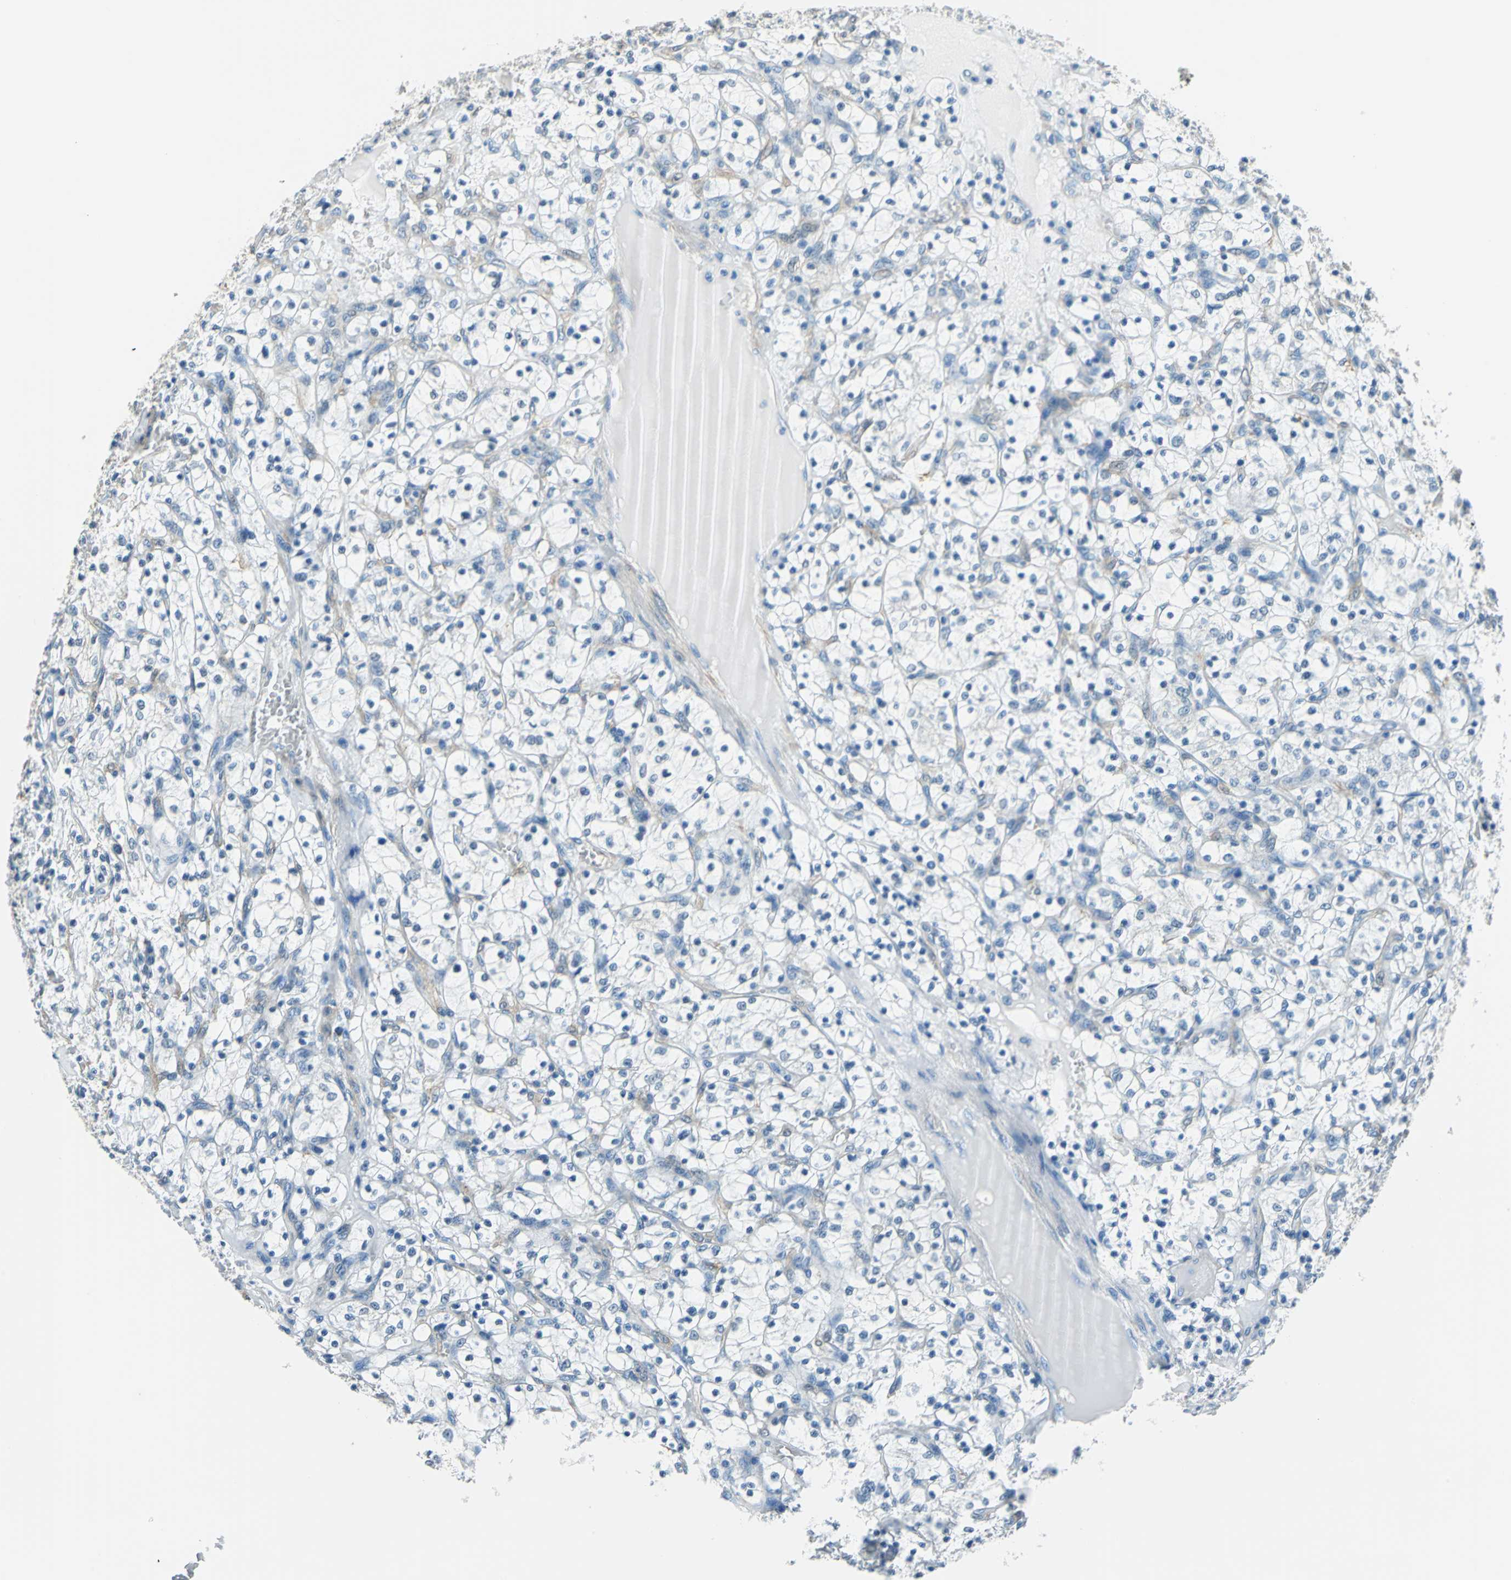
{"staining": {"intensity": "negative", "quantity": "none", "location": "none"}, "tissue": "renal cancer", "cell_type": "Tumor cells", "image_type": "cancer", "snomed": [{"axis": "morphology", "description": "Adenocarcinoma, NOS"}, {"axis": "topography", "description": "Kidney"}], "caption": "Immunohistochemical staining of human adenocarcinoma (renal) demonstrates no significant staining in tumor cells.", "gene": "FKBP4", "patient": {"sex": "female", "age": 69}}